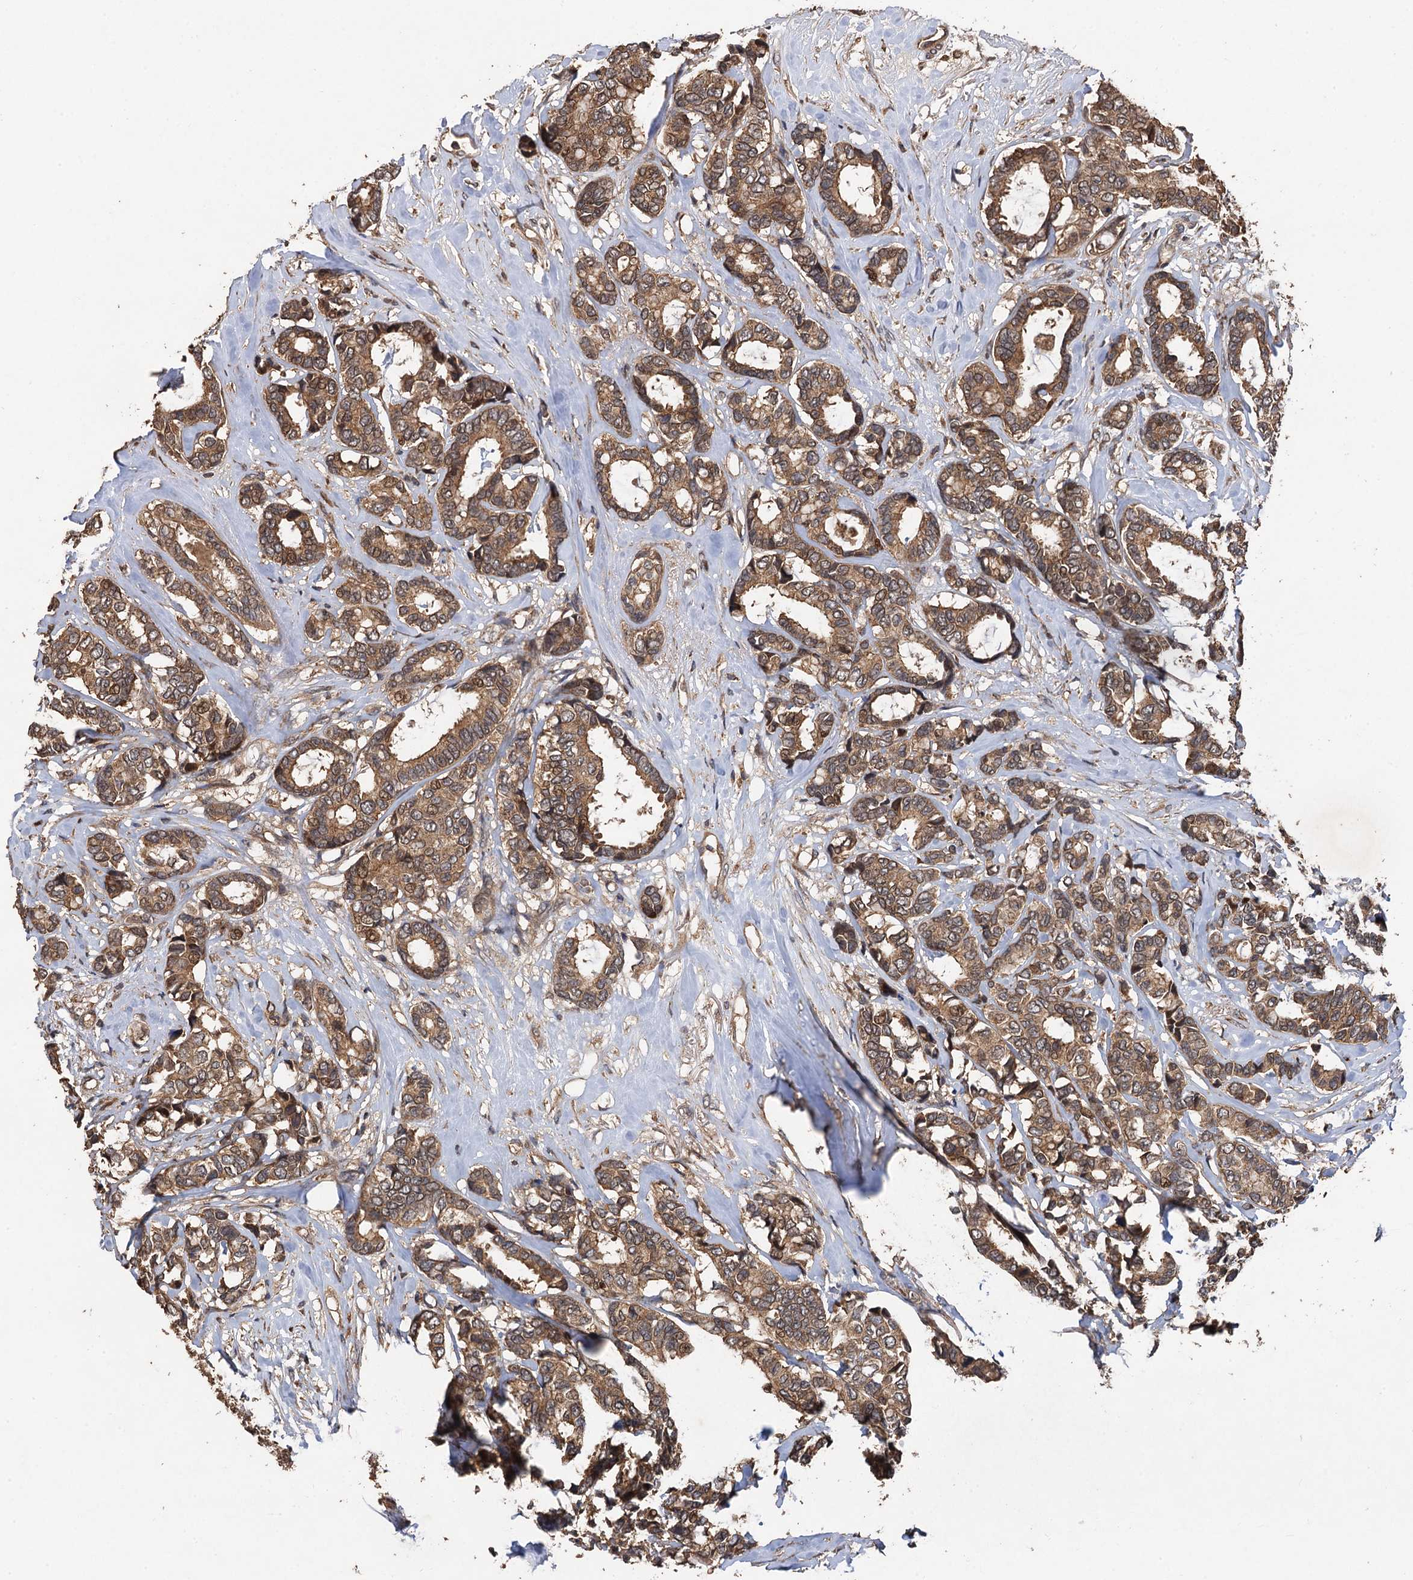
{"staining": {"intensity": "moderate", "quantity": ">75%", "location": "cytoplasmic/membranous"}, "tissue": "breast cancer", "cell_type": "Tumor cells", "image_type": "cancer", "snomed": [{"axis": "morphology", "description": "Duct carcinoma"}, {"axis": "topography", "description": "Breast"}], "caption": "This is an image of IHC staining of breast infiltrating ductal carcinoma, which shows moderate positivity in the cytoplasmic/membranous of tumor cells.", "gene": "TMEM39B", "patient": {"sex": "female", "age": 87}}